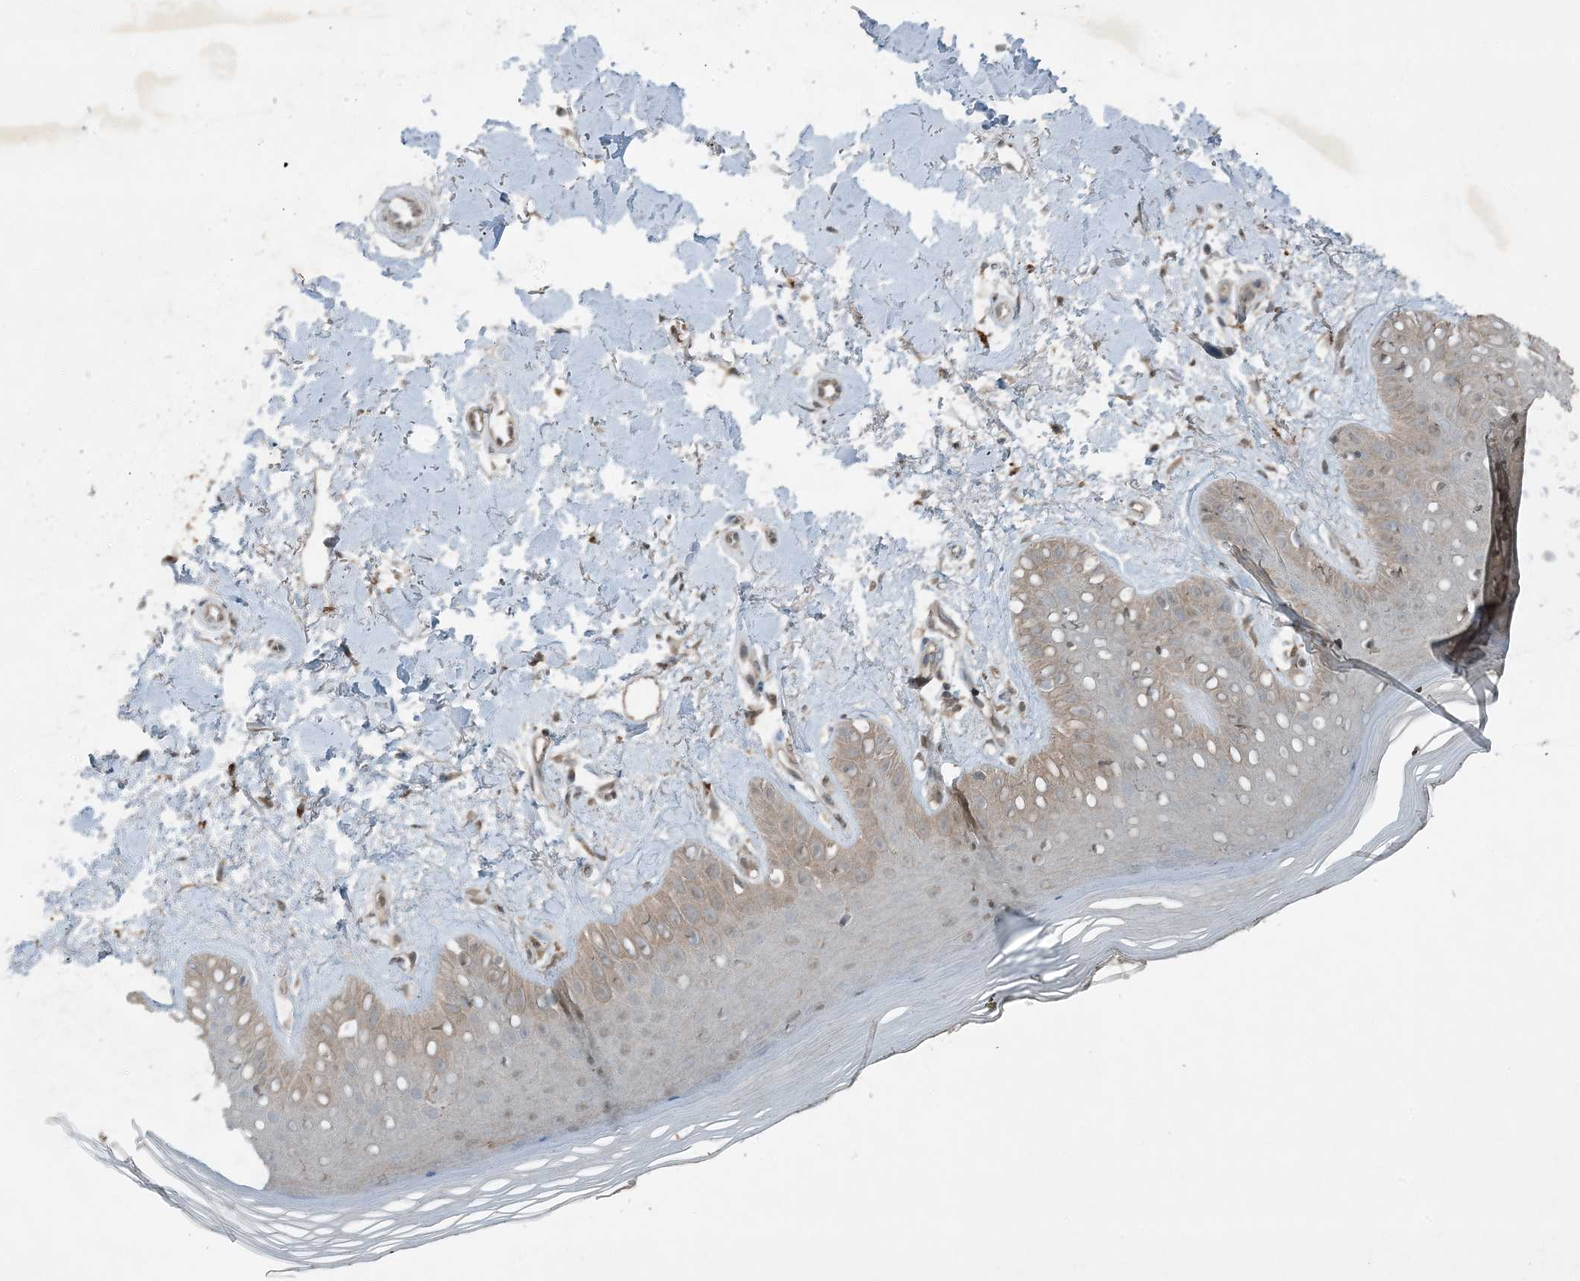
{"staining": {"intensity": "weak", "quantity": ">75%", "location": "cytoplasmic/membranous"}, "tissue": "skin", "cell_type": "Fibroblasts", "image_type": "normal", "snomed": [{"axis": "morphology", "description": "Normal tissue, NOS"}, {"axis": "topography", "description": "Skin"}], "caption": "Weak cytoplasmic/membranous staining for a protein is identified in approximately >75% of fibroblasts of normal skin using IHC.", "gene": "MDN1", "patient": {"sex": "female", "age": 64}}